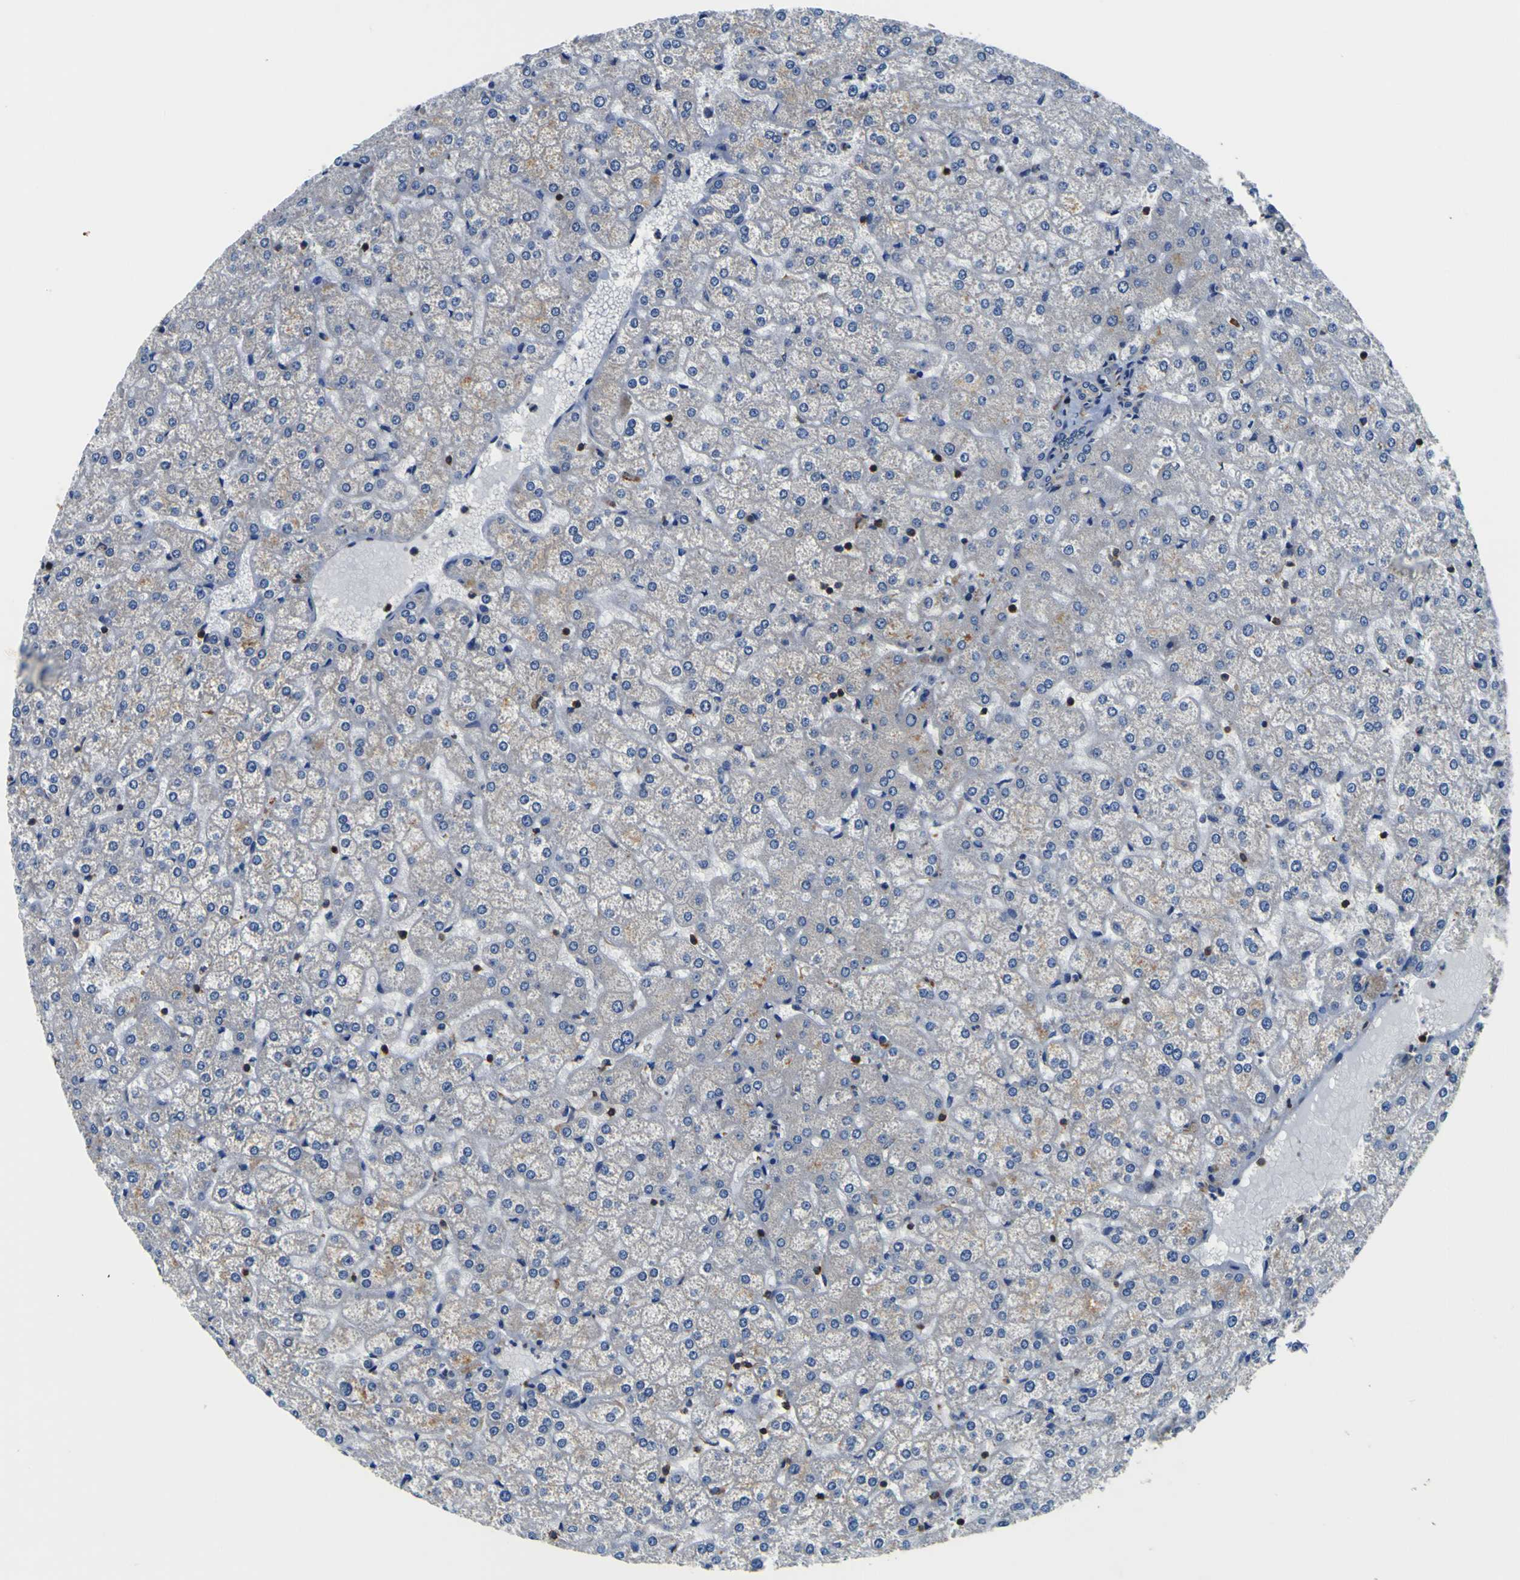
{"staining": {"intensity": "negative", "quantity": "none", "location": "none"}, "tissue": "liver", "cell_type": "Cholangiocytes", "image_type": "normal", "snomed": [{"axis": "morphology", "description": "Normal tissue, NOS"}, {"axis": "topography", "description": "Liver"}], "caption": "IHC of benign liver demonstrates no staining in cholangiocytes.", "gene": "CNR2", "patient": {"sex": "female", "age": 32}}